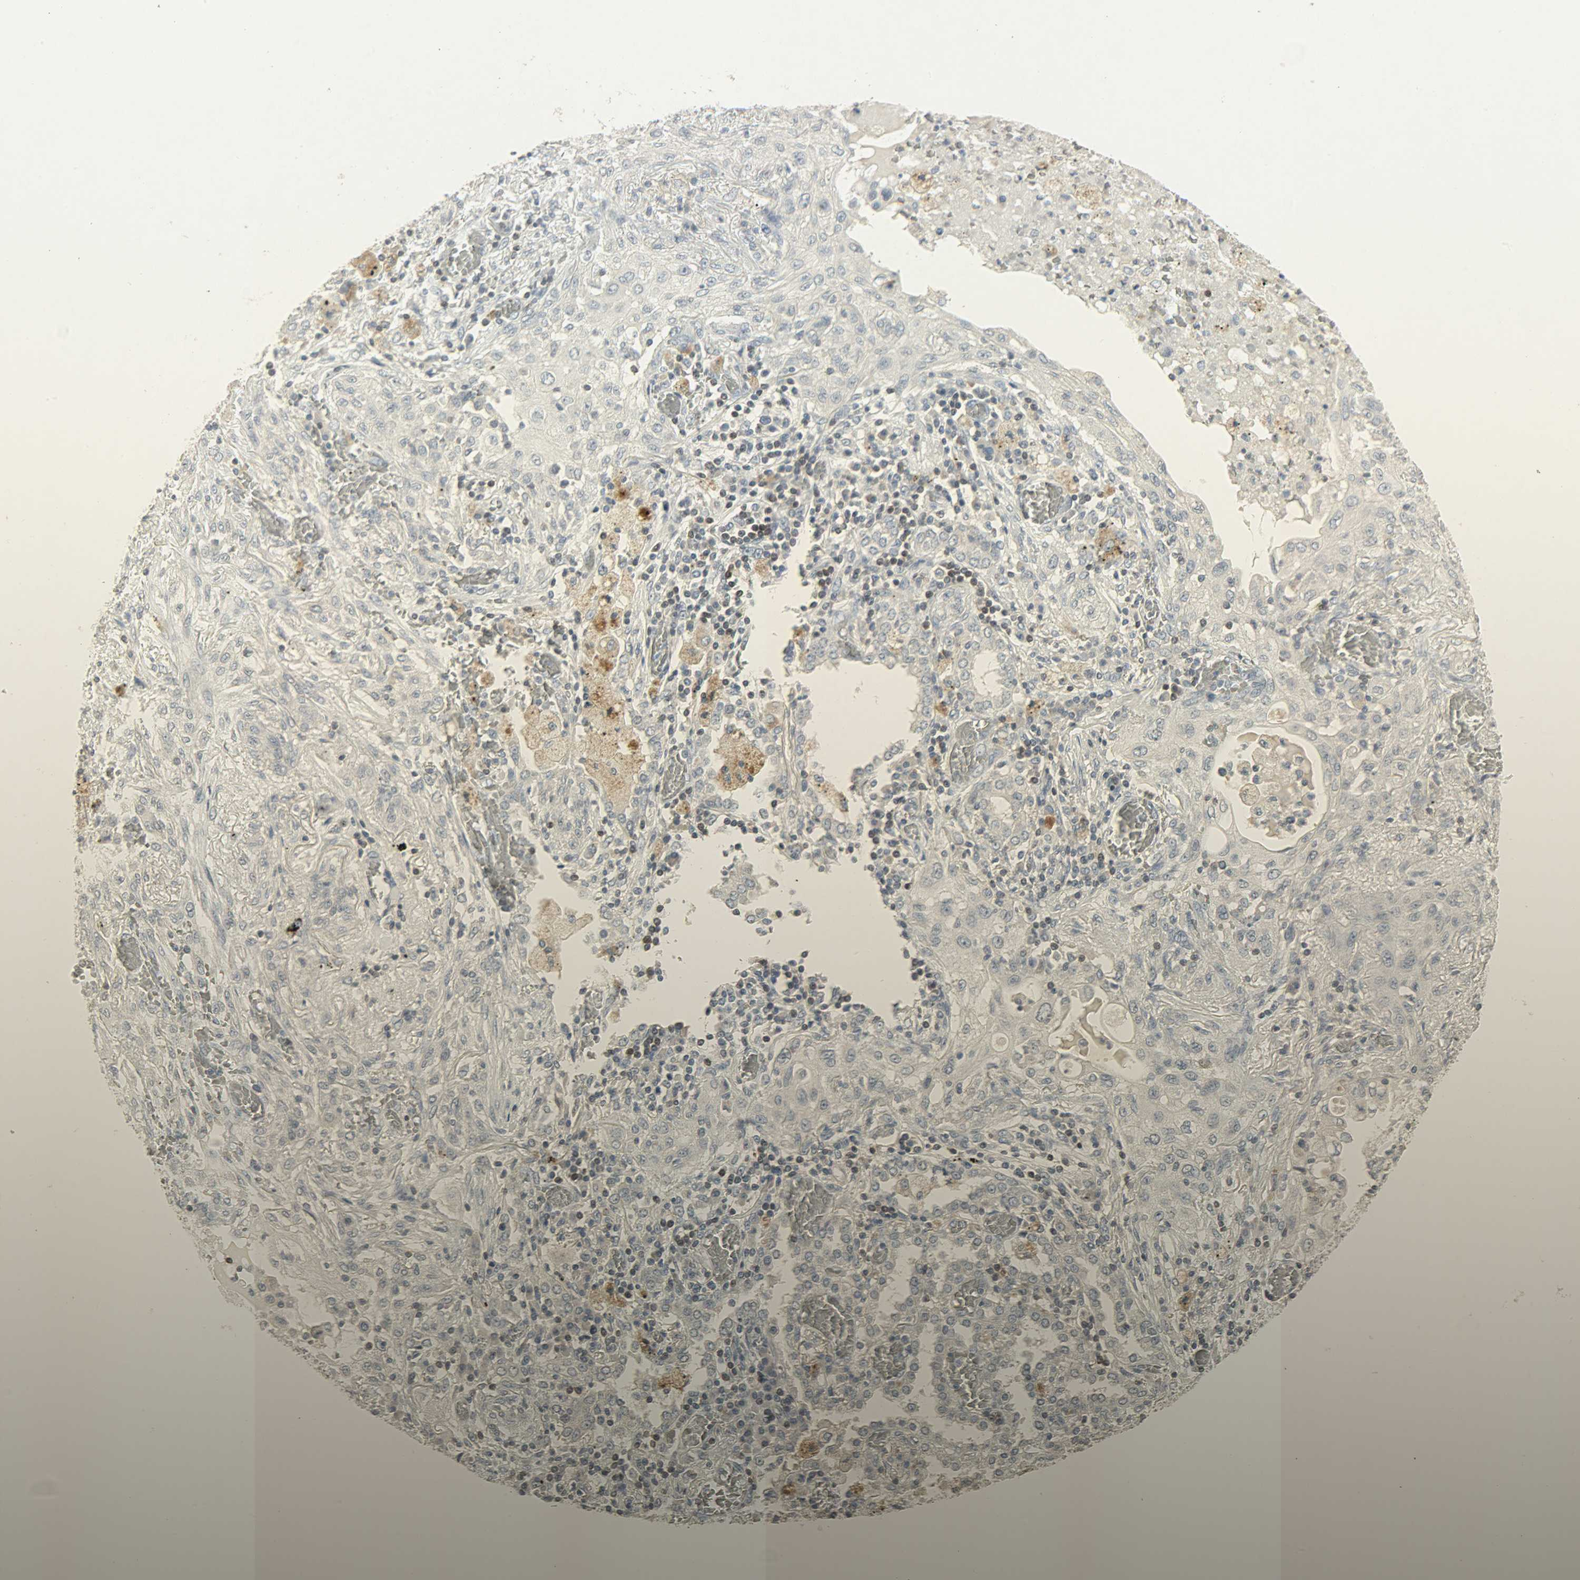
{"staining": {"intensity": "negative", "quantity": "none", "location": "none"}, "tissue": "lung cancer", "cell_type": "Tumor cells", "image_type": "cancer", "snomed": [{"axis": "morphology", "description": "Squamous cell carcinoma, NOS"}, {"axis": "topography", "description": "Lung"}], "caption": "This is a histopathology image of immunohistochemistry staining of lung squamous cell carcinoma, which shows no positivity in tumor cells. (DAB (3,3'-diaminobenzidine) immunohistochemistry with hematoxylin counter stain).", "gene": "CAMK4", "patient": {"sex": "female", "age": 47}}